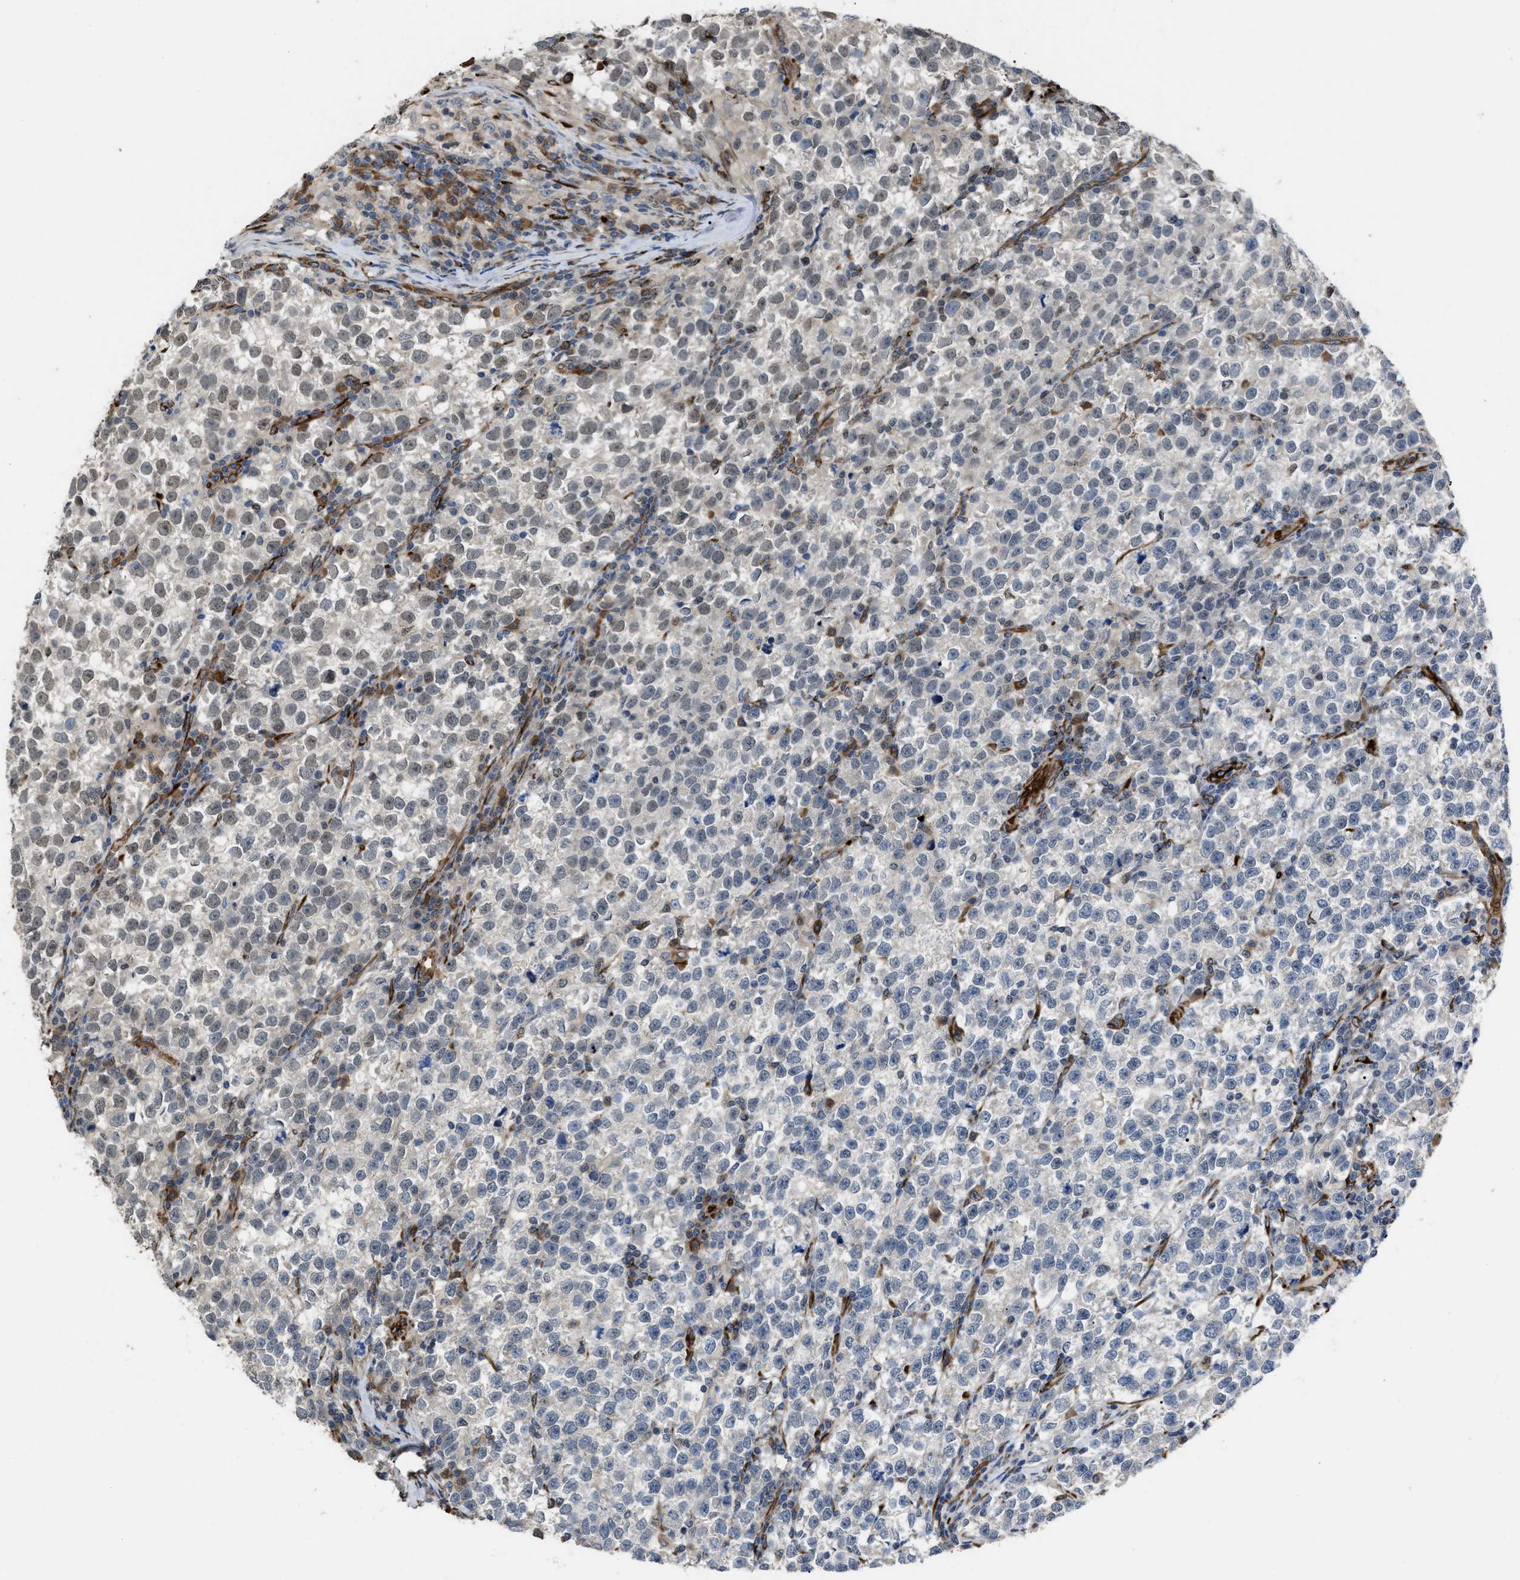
{"staining": {"intensity": "weak", "quantity": "25%-75%", "location": "nuclear"}, "tissue": "testis cancer", "cell_type": "Tumor cells", "image_type": "cancer", "snomed": [{"axis": "morphology", "description": "Normal tissue, NOS"}, {"axis": "morphology", "description": "Seminoma, NOS"}, {"axis": "topography", "description": "Testis"}], "caption": "The image exhibits a brown stain indicating the presence of a protein in the nuclear of tumor cells in testis cancer.", "gene": "SELENOM", "patient": {"sex": "male", "age": 43}}